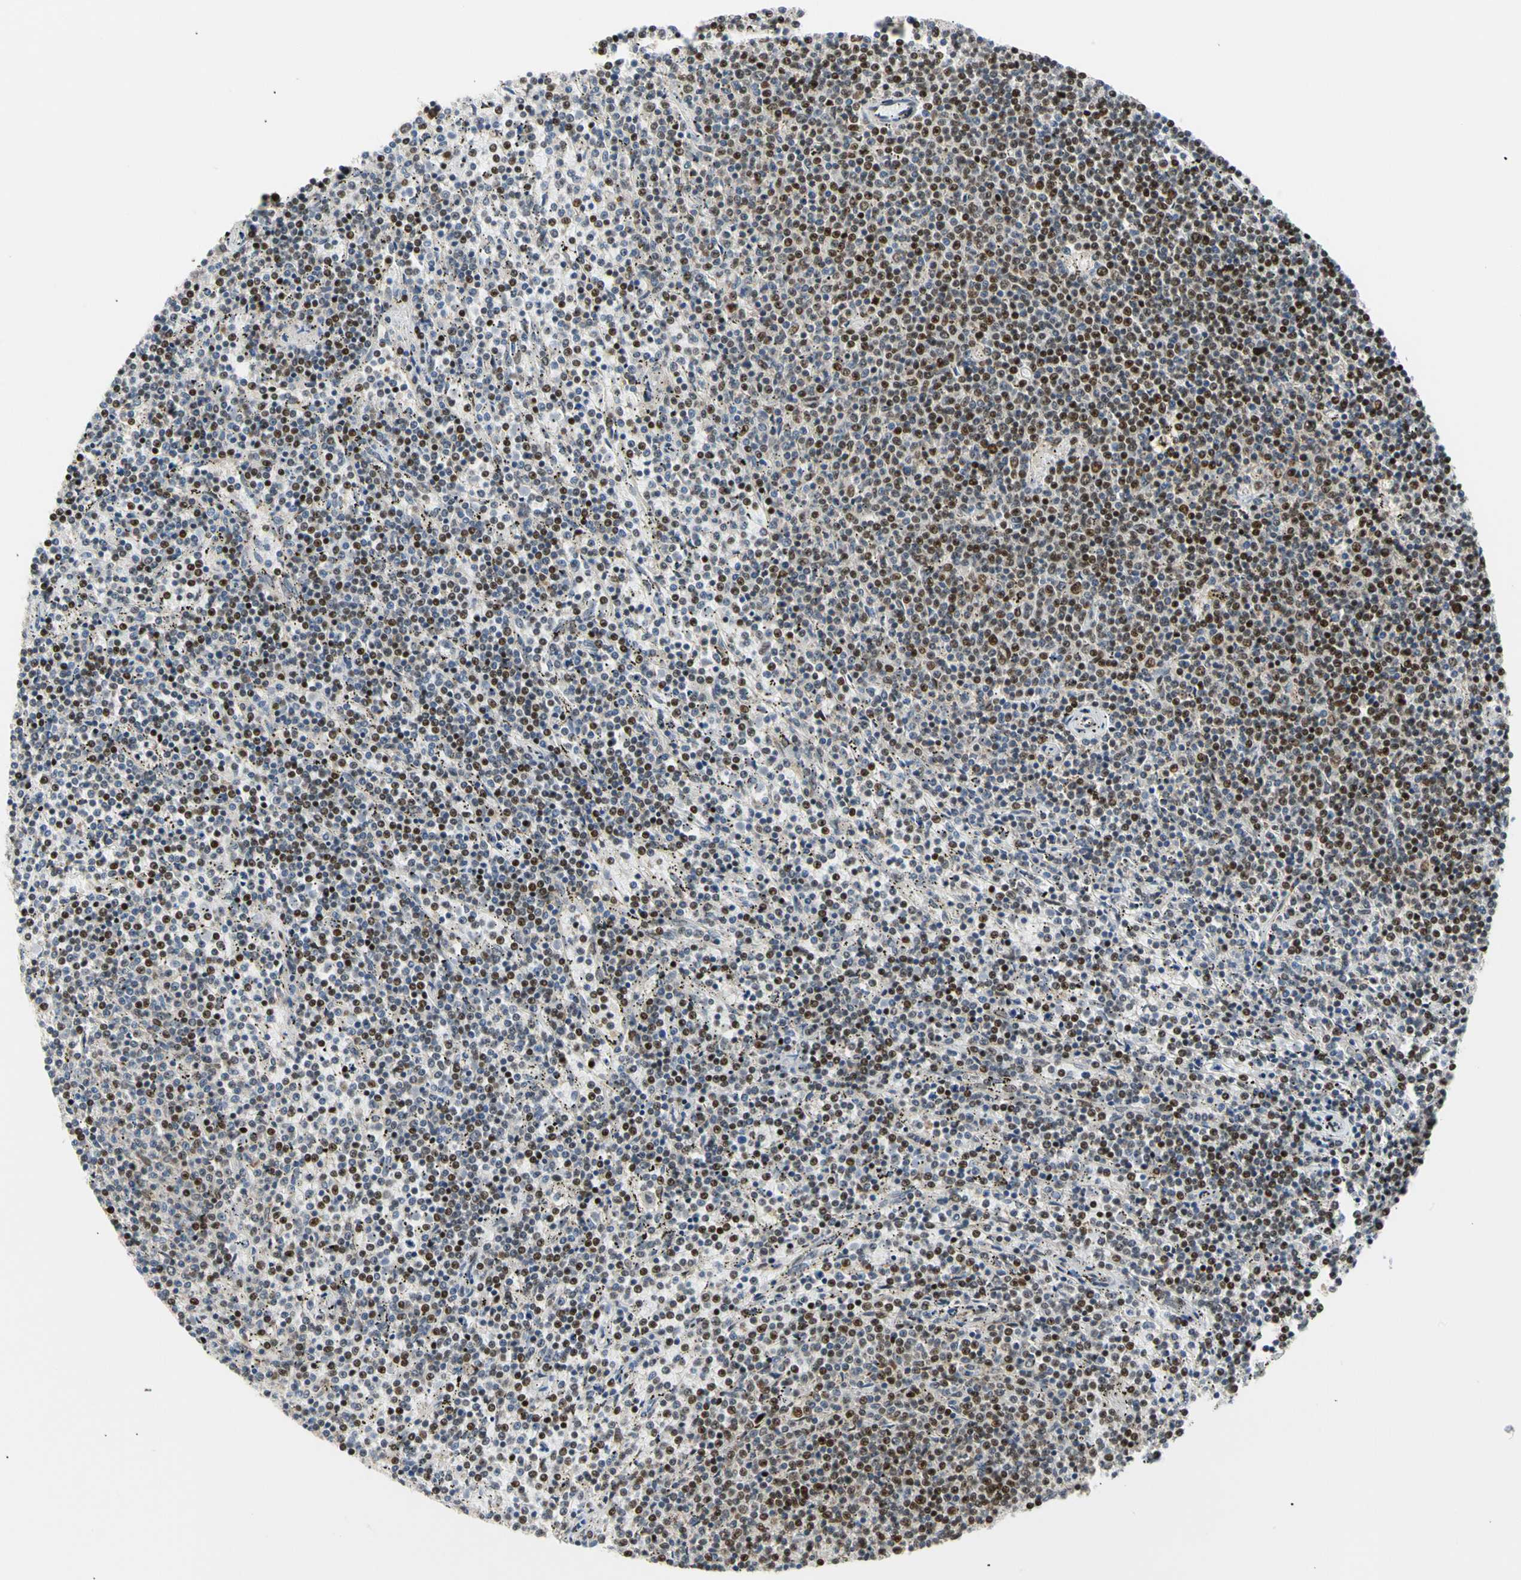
{"staining": {"intensity": "moderate", "quantity": "25%-75%", "location": "nuclear"}, "tissue": "lymphoma", "cell_type": "Tumor cells", "image_type": "cancer", "snomed": [{"axis": "morphology", "description": "Malignant lymphoma, non-Hodgkin's type, Low grade"}, {"axis": "topography", "description": "Spleen"}], "caption": "The histopathology image demonstrates staining of lymphoma, revealing moderate nuclear protein expression (brown color) within tumor cells.", "gene": "E2F1", "patient": {"sex": "female", "age": 50}}